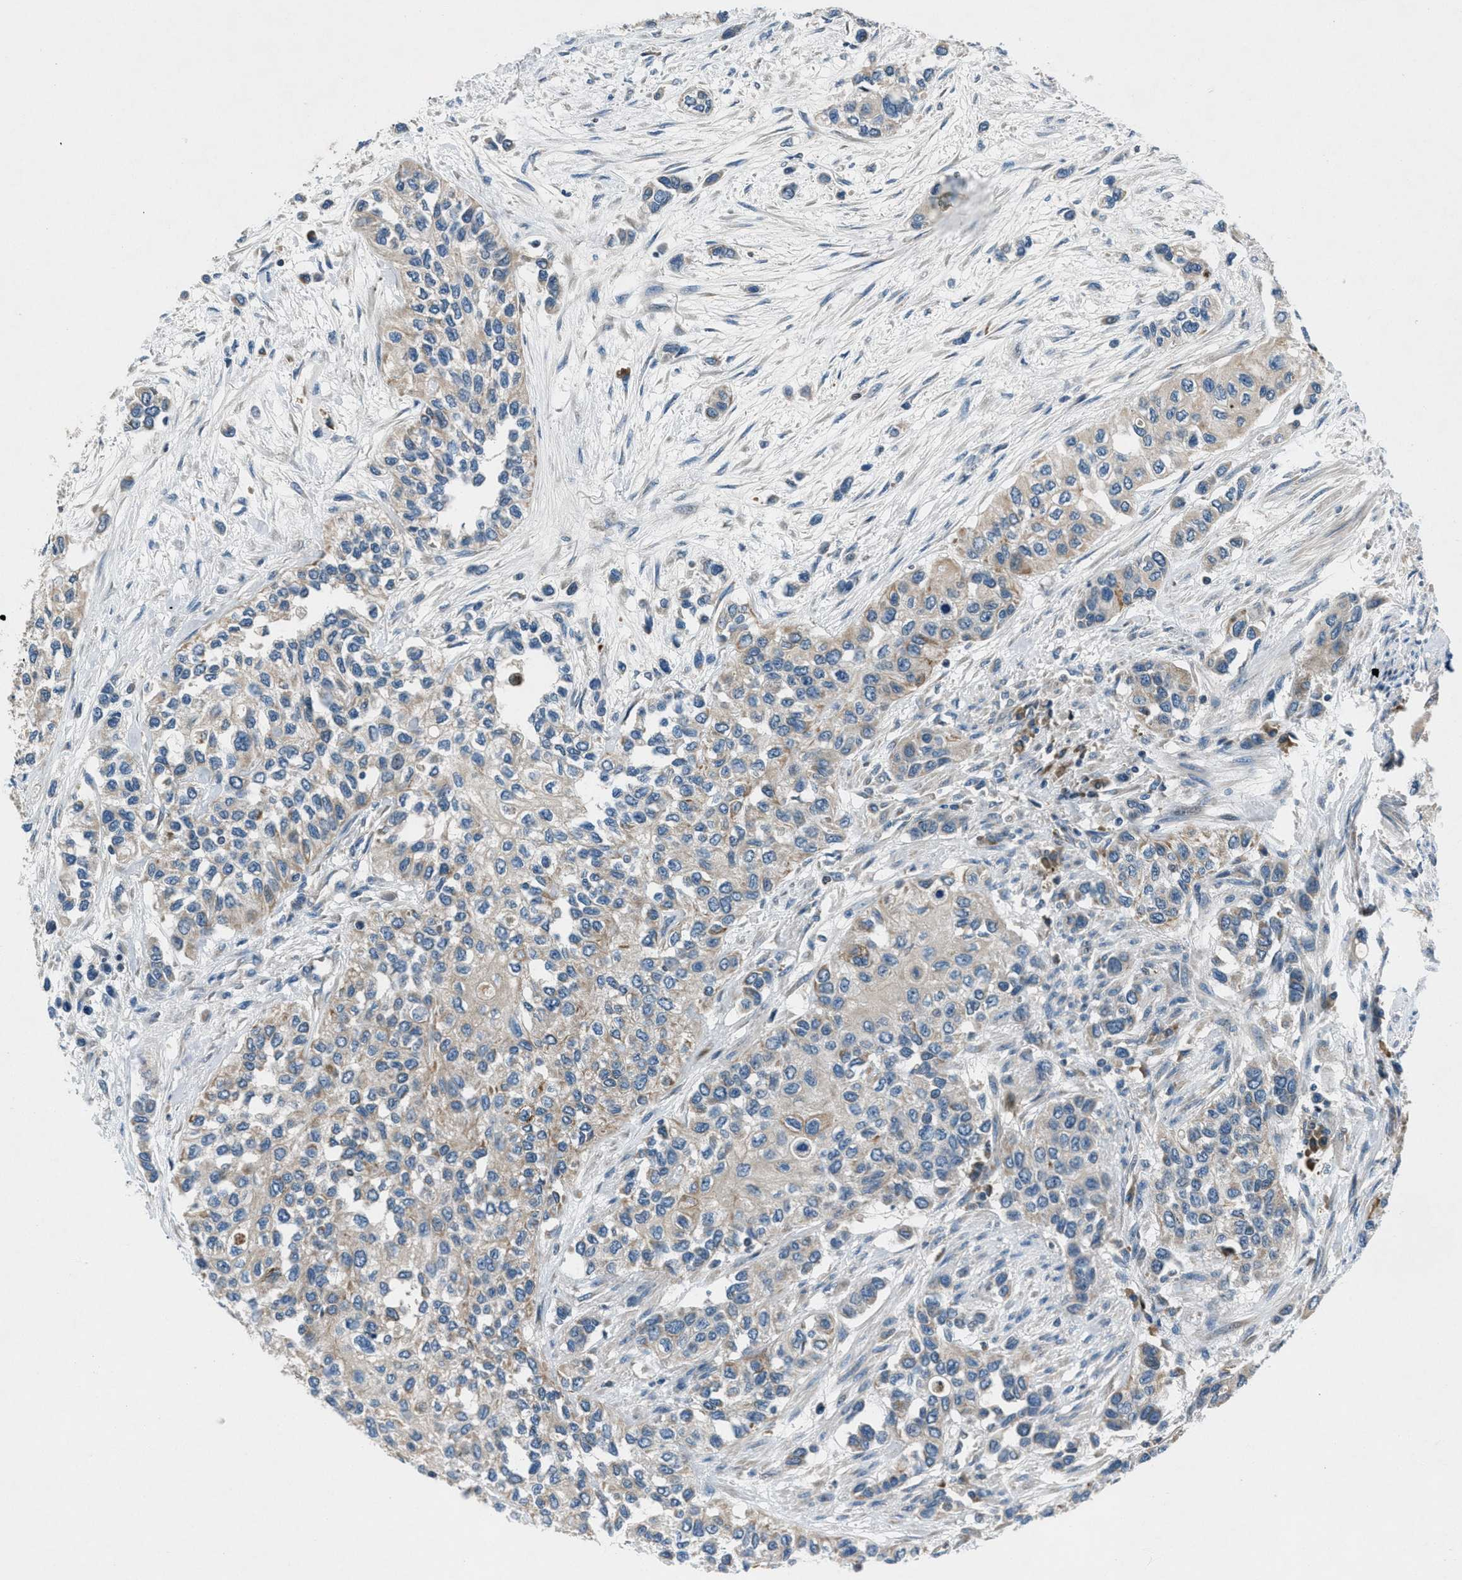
{"staining": {"intensity": "weak", "quantity": "25%-75%", "location": "cytoplasmic/membranous"}, "tissue": "urothelial cancer", "cell_type": "Tumor cells", "image_type": "cancer", "snomed": [{"axis": "morphology", "description": "Urothelial carcinoma, High grade"}, {"axis": "topography", "description": "Urinary bladder"}], "caption": "Weak cytoplasmic/membranous expression is appreciated in about 25%-75% of tumor cells in urothelial cancer.", "gene": "CLEC2D", "patient": {"sex": "female", "age": 56}}